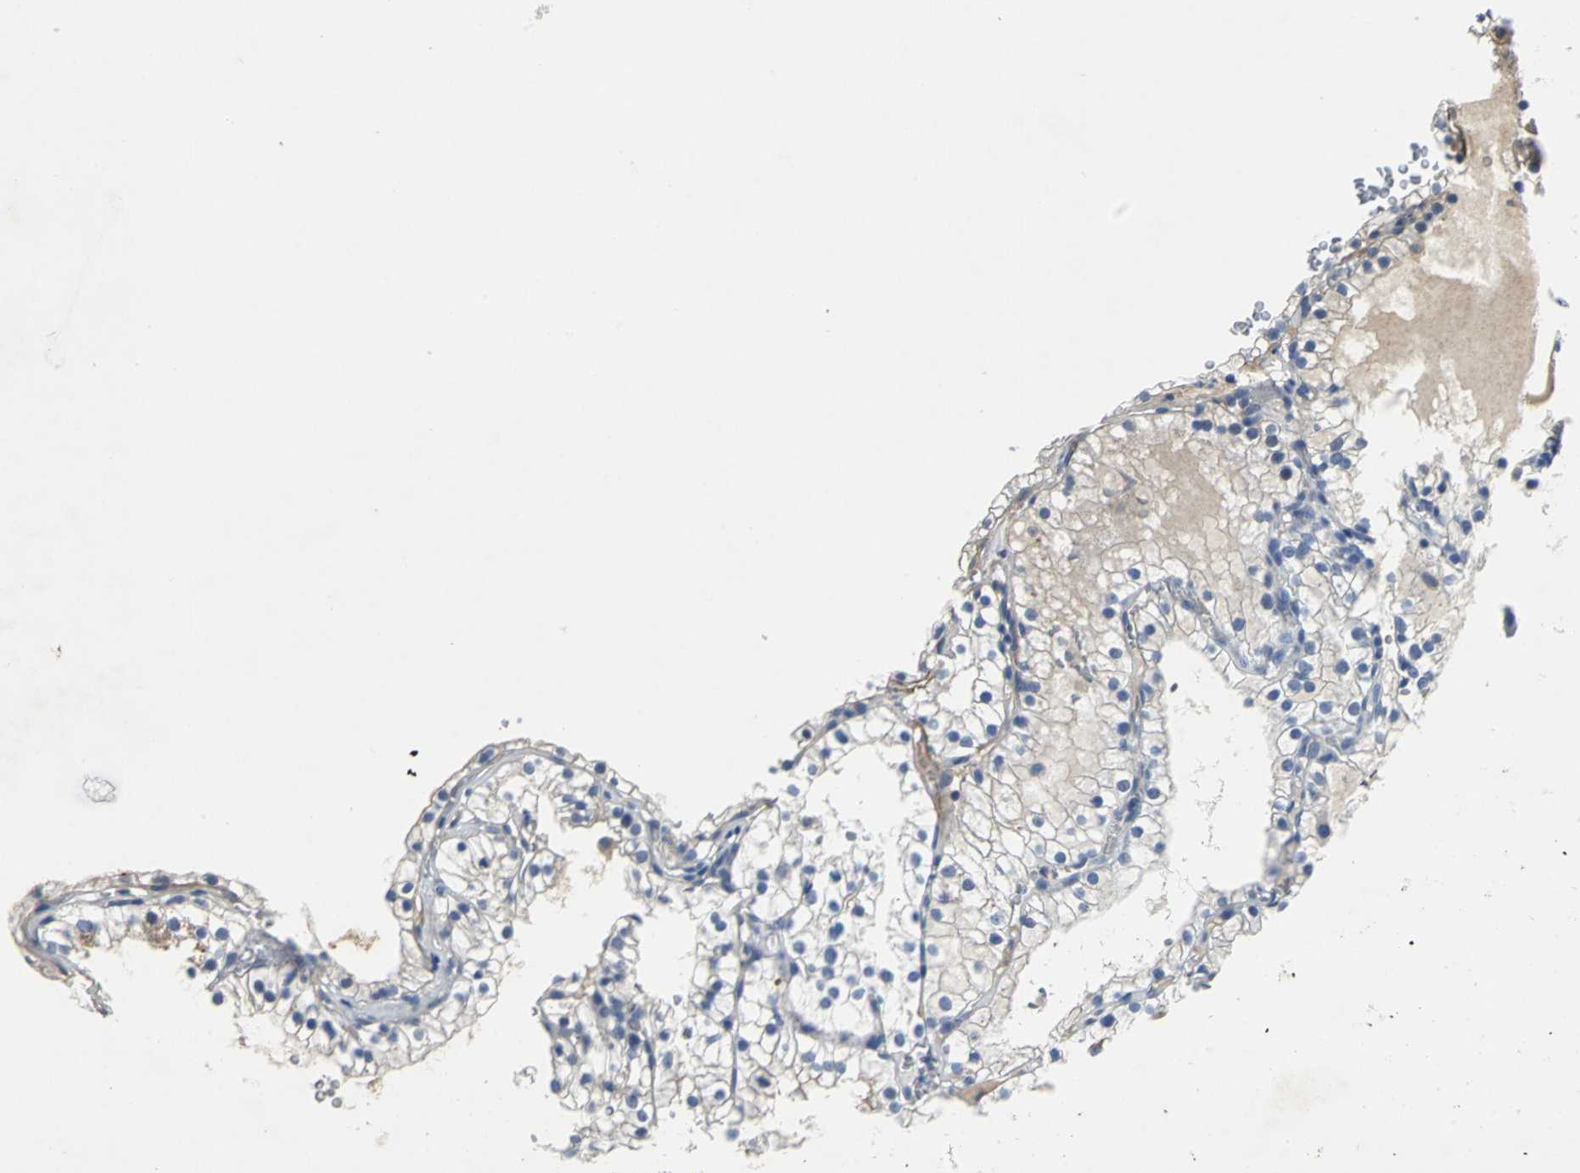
{"staining": {"intensity": "negative", "quantity": "none", "location": "none"}, "tissue": "renal cancer", "cell_type": "Tumor cells", "image_type": "cancer", "snomed": [{"axis": "morphology", "description": "Adenocarcinoma, NOS"}, {"axis": "topography", "description": "Kidney"}], "caption": "A photomicrograph of human adenocarcinoma (renal) is negative for staining in tumor cells.", "gene": "EFNB3", "patient": {"sex": "female", "age": 41}}